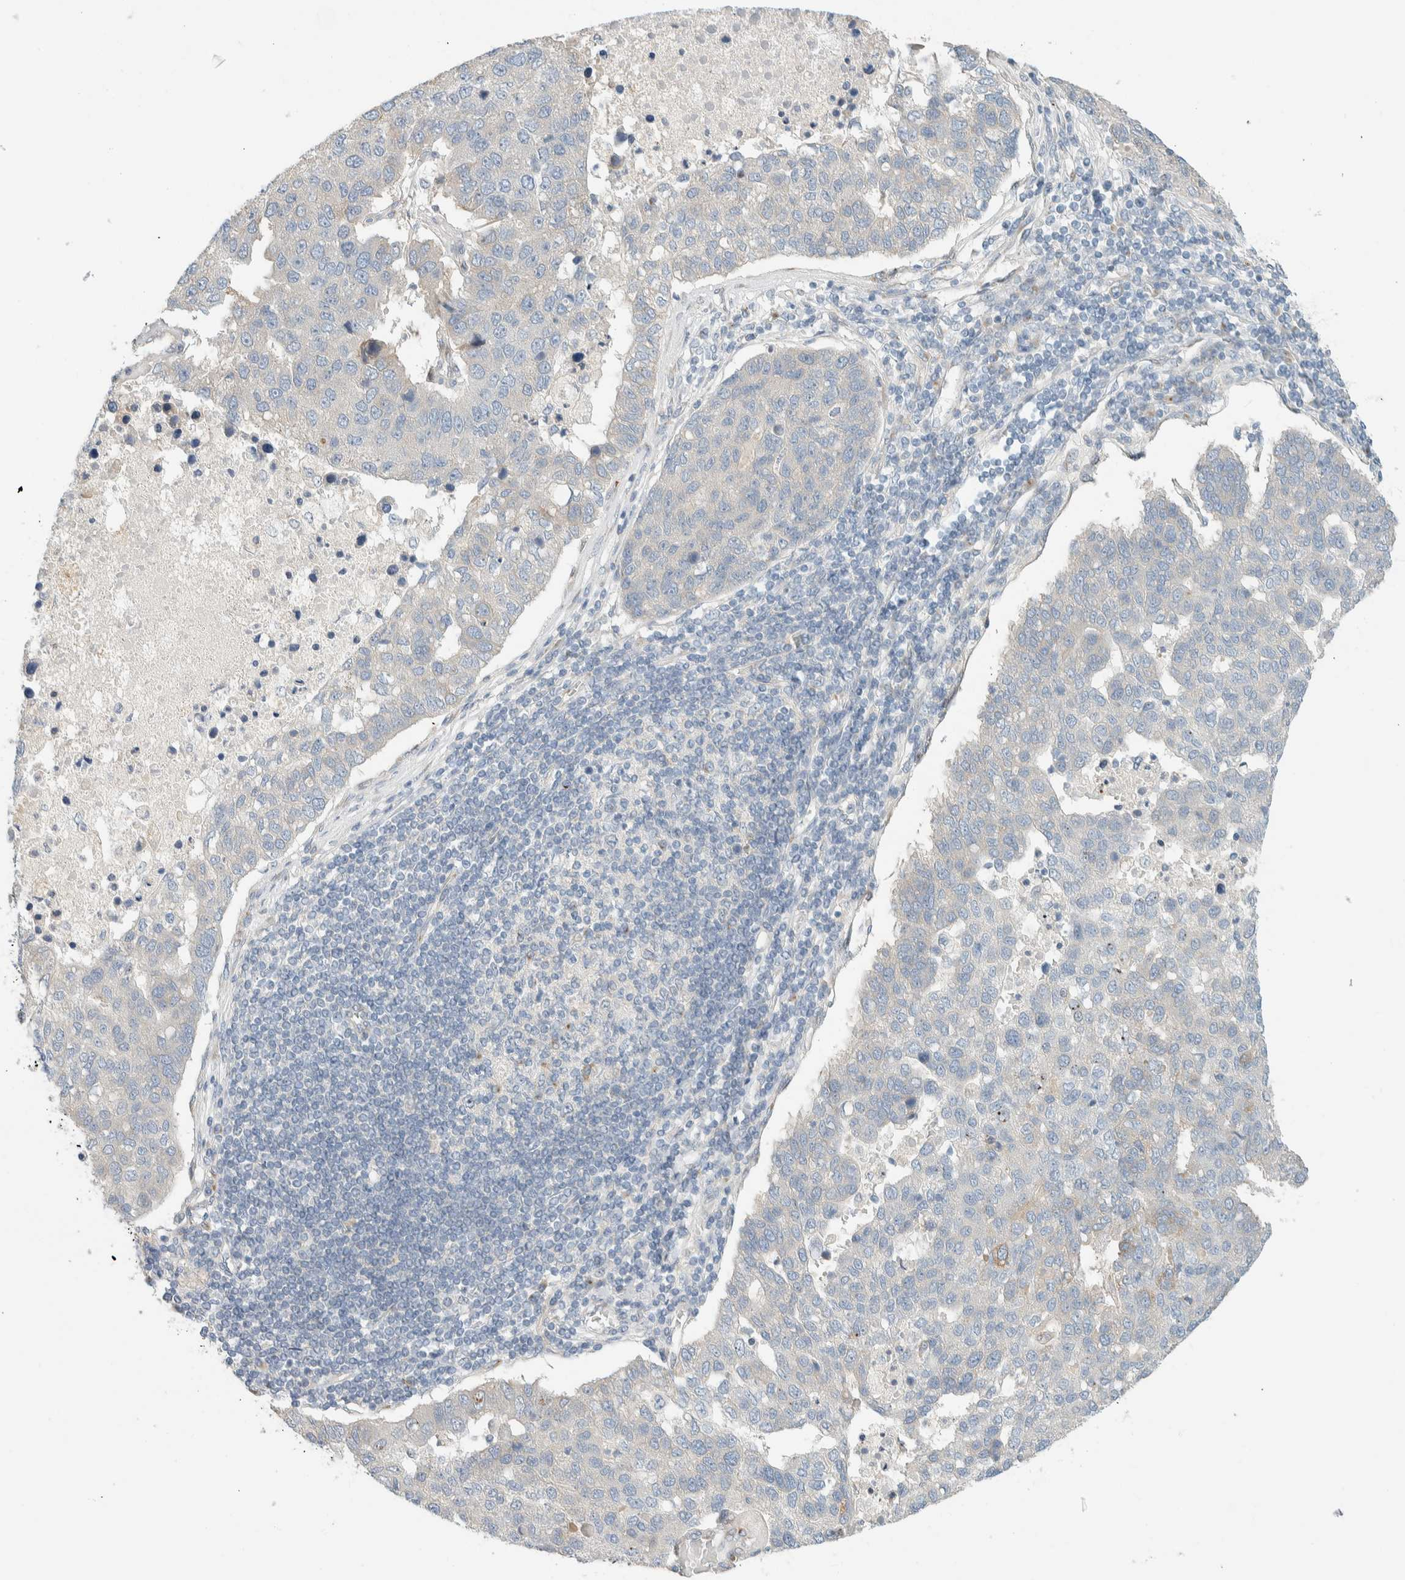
{"staining": {"intensity": "negative", "quantity": "none", "location": "none"}, "tissue": "pancreatic cancer", "cell_type": "Tumor cells", "image_type": "cancer", "snomed": [{"axis": "morphology", "description": "Adenocarcinoma, NOS"}, {"axis": "topography", "description": "Pancreas"}], "caption": "Tumor cells are negative for protein expression in human pancreatic adenocarcinoma.", "gene": "TMEM184B", "patient": {"sex": "female", "age": 61}}